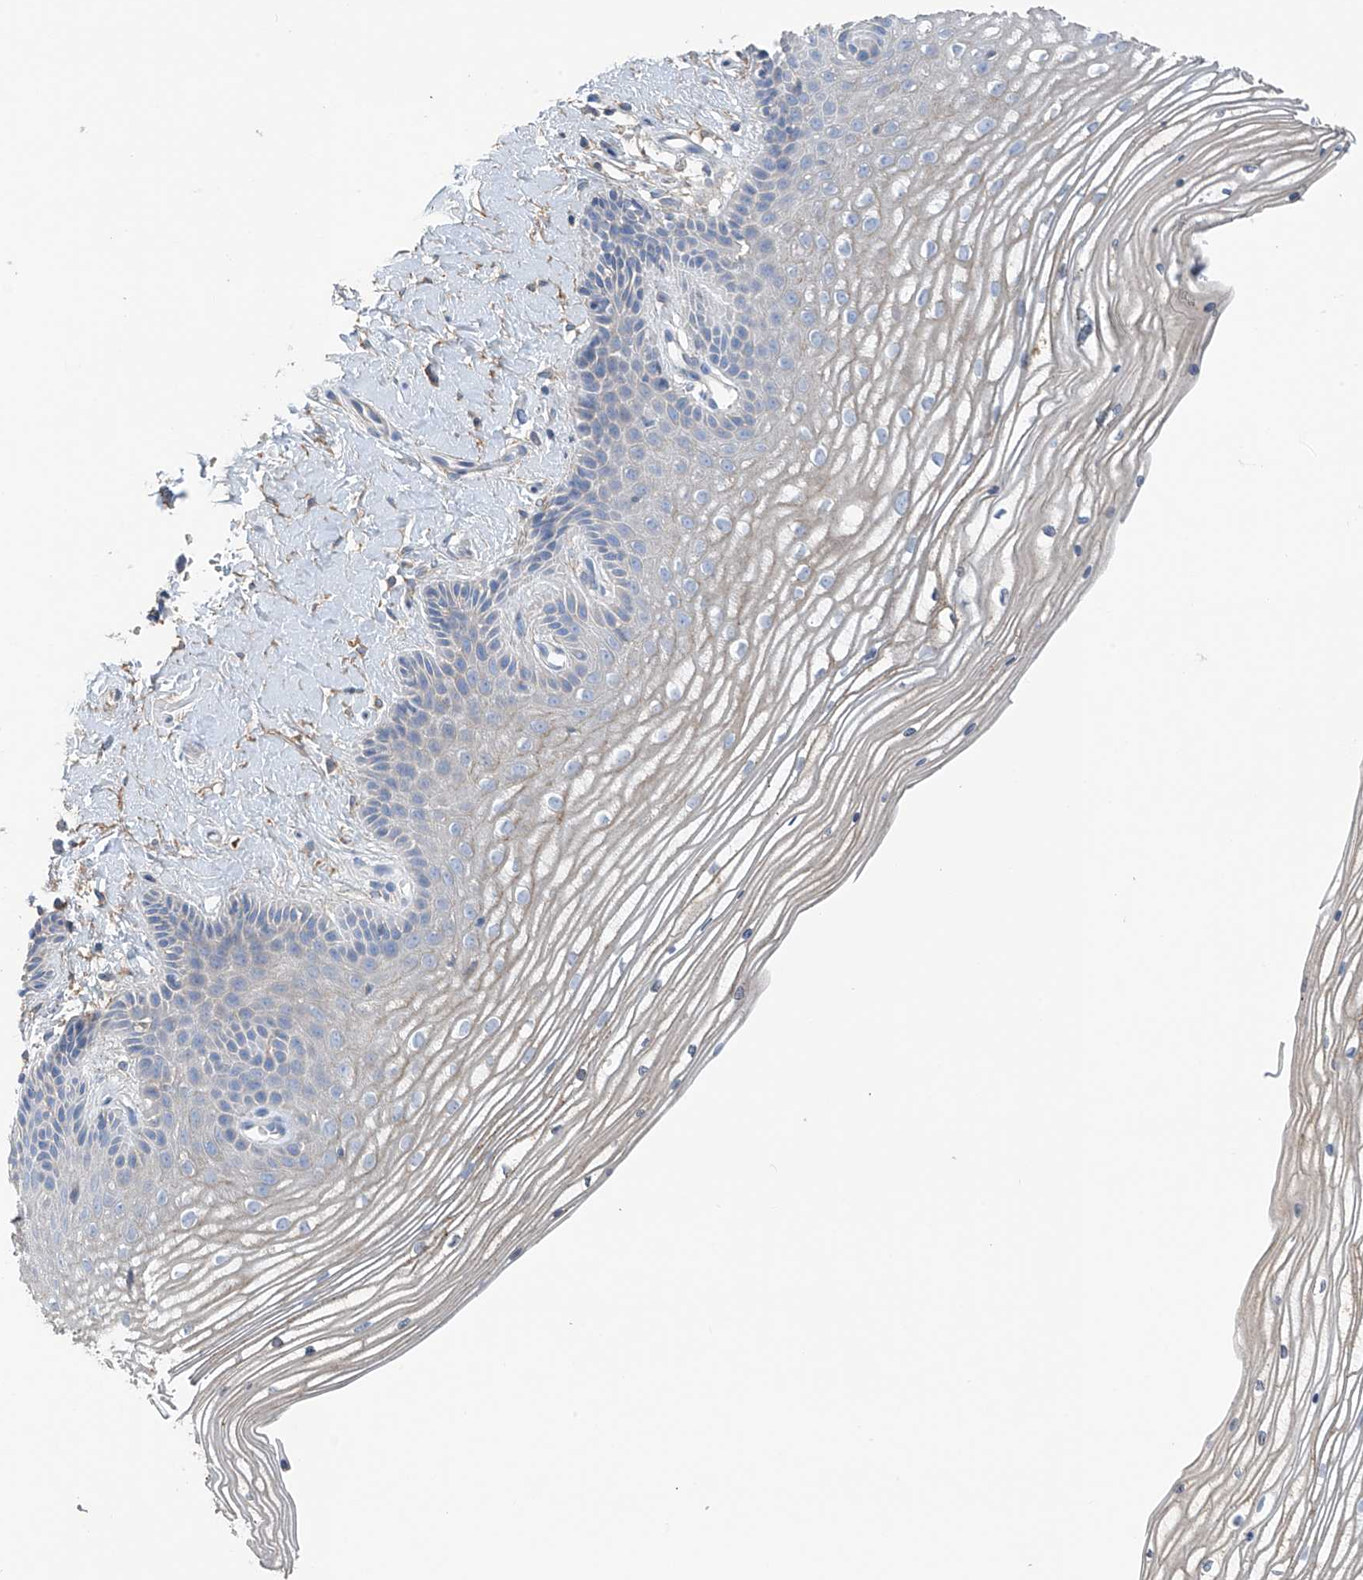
{"staining": {"intensity": "negative", "quantity": "none", "location": "none"}, "tissue": "vagina", "cell_type": "Squamous epithelial cells", "image_type": "normal", "snomed": [{"axis": "morphology", "description": "Normal tissue, NOS"}, {"axis": "topography", "description": "Vagina"}, {"axis": "topography", "description": "Cervix"}], "caption": "Vagina was stained to show a protein in brown. There is no significant staining in squamous epithelial cells. (Stains: DAB immunohistochemistry with hematoxylin counter stain, Microscopy: brightfield microscopy at high magnification).", "gene": "GALNTL6", "patient": {"sex": "female", "age": 40}}